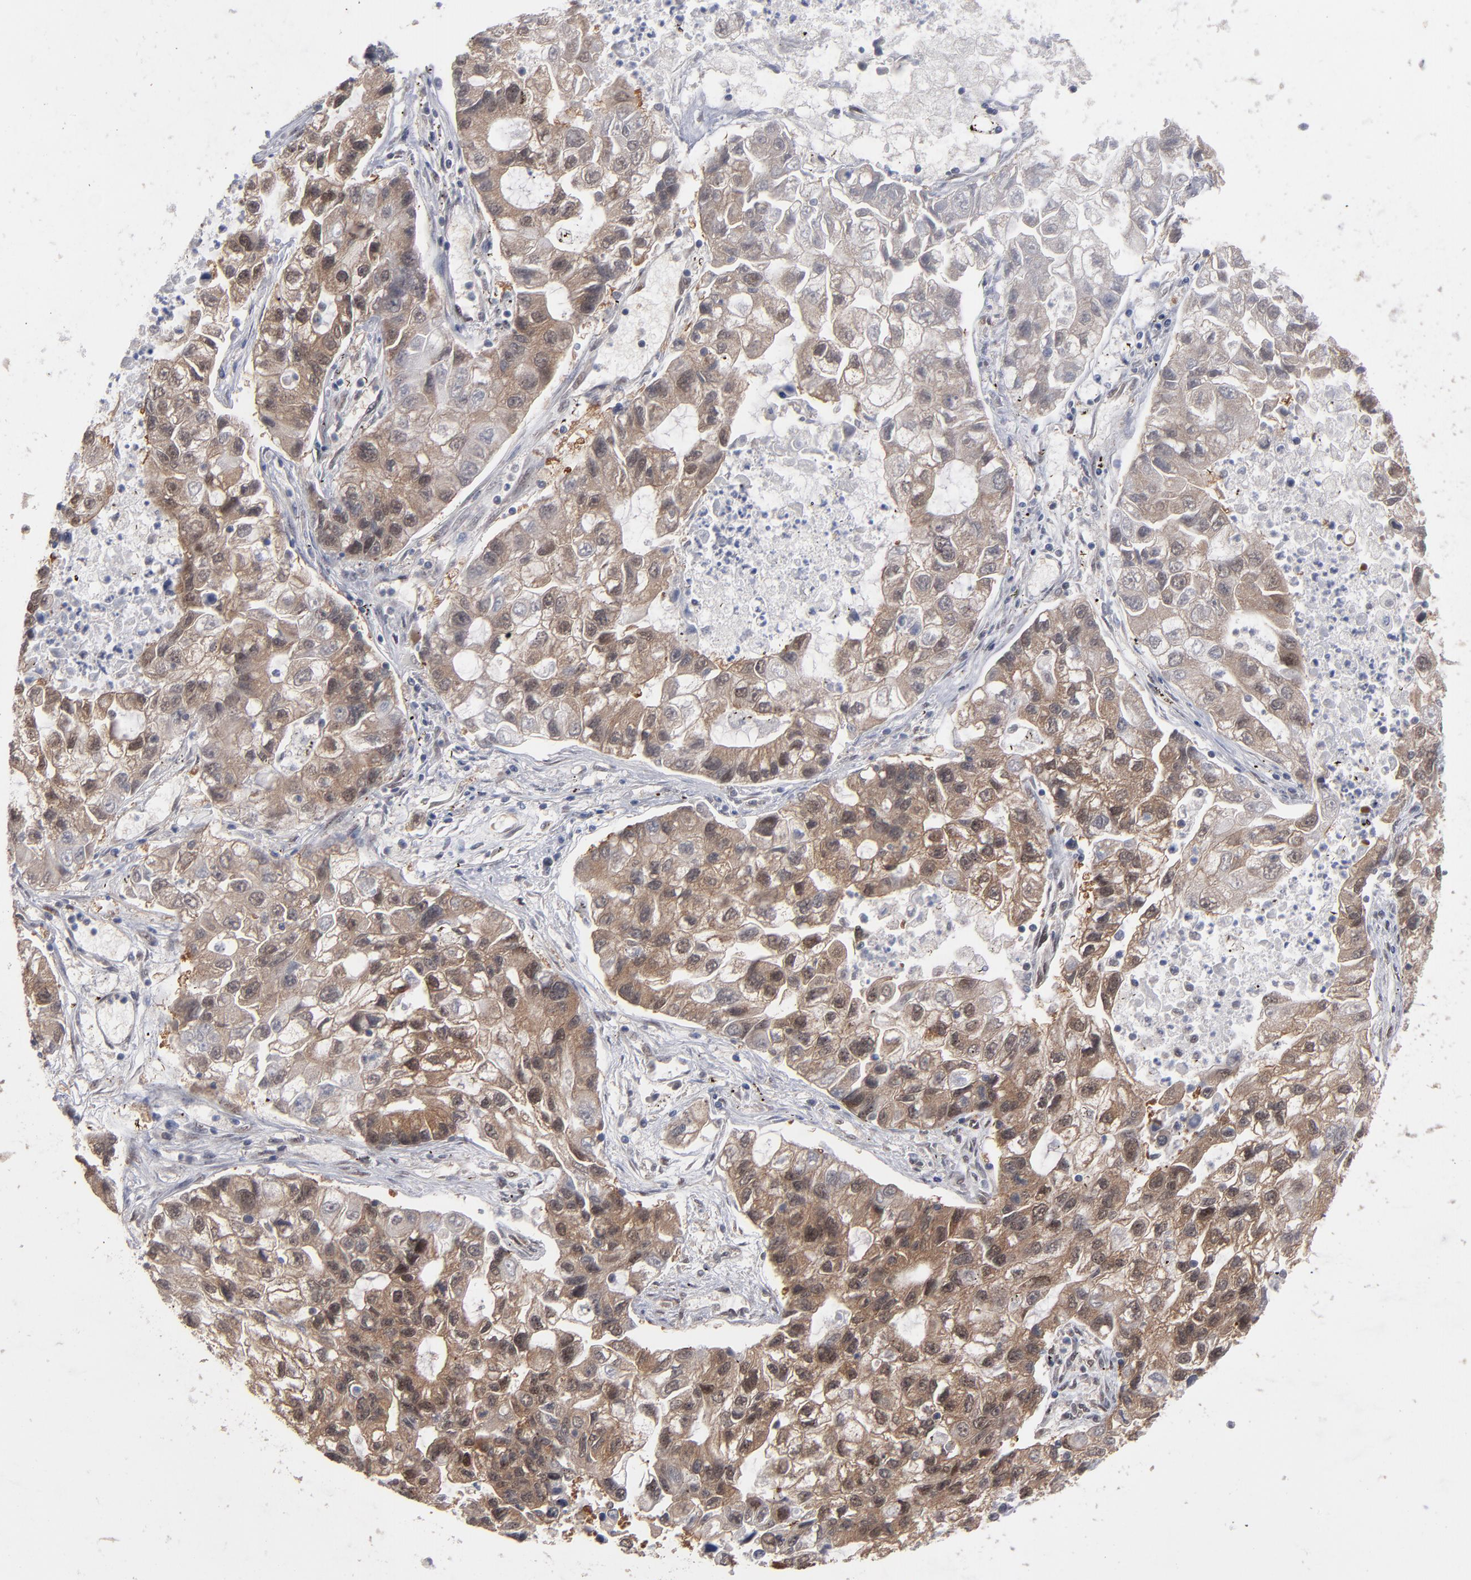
{"staining": {"intensity": "moderate", "quantity": ">75%", "location": "cytoplasmic/membranous,nuclear"}, "tissue": "lung cancer", "cell_type": "Tumor cells", "image_type": "cancer", "snomed": [{"axis": "morphology", "description": "Adenocarcinoma, NOS"}, {"axis": "topography", "description": "Lung"}], "caption": "This histopathology image shows IHC staining of human lung adenocarcinoma, with medium moderate cytoplasmic/membranous and nuclear staining in about >75% of tumor cells.", "gene": "HUWE1", "patient": {"sex": "female", "age": 51}}